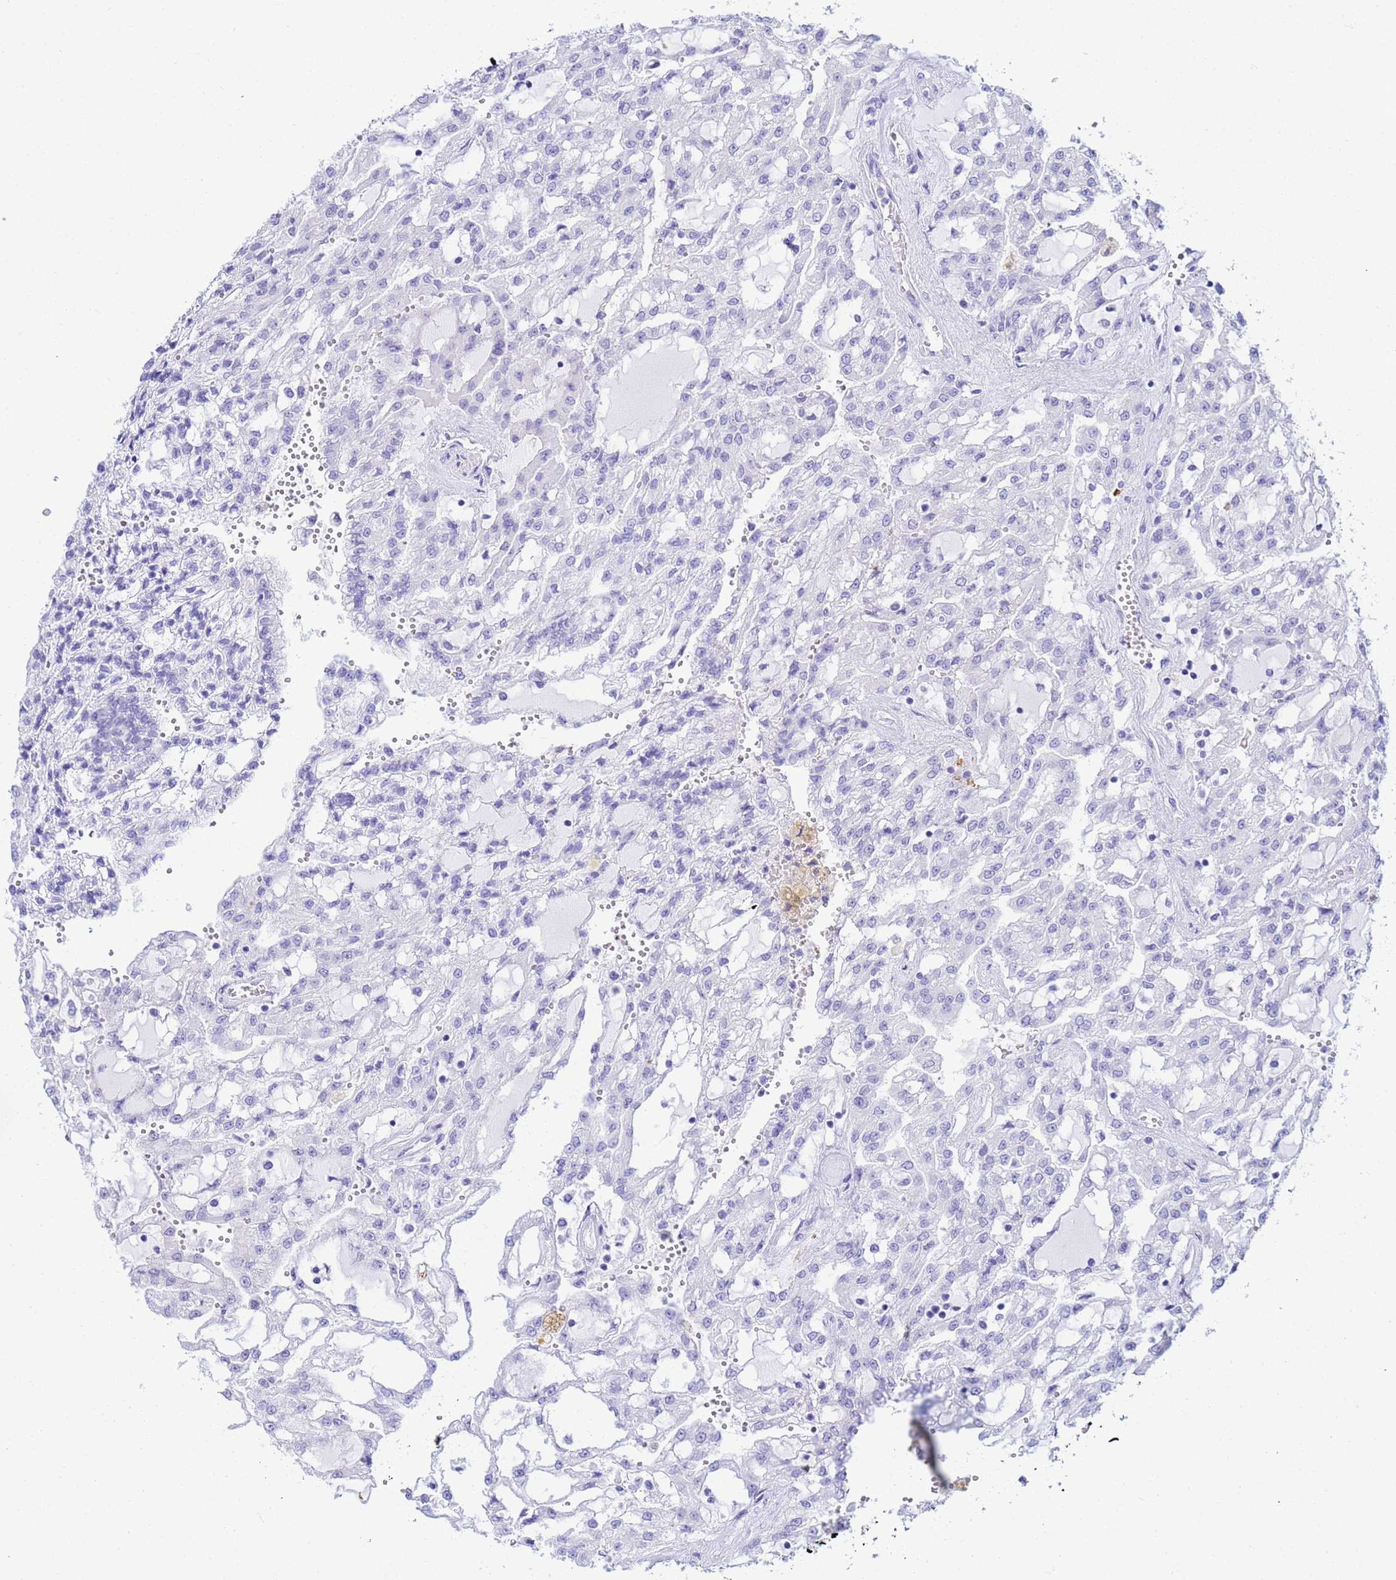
{"staining": {"intensity": "negative", "quantity": "none", "location": "none"}, "tissue": "renal cancer", "cell_type": "Tumor cells", "image_type": "cancer", "snomed": [{"axis": "morphology", "description": "Adenocarcinoma, NOS"}, {"axis": "topography", "description": "Kidney"}], "caption": "DAB immunohistochemical staining of human renal adenocarcinoma exhibits no significant expression in tumor cells.", "gene": "AQP12A", "patient": {"sex": "male", "age": 63}}